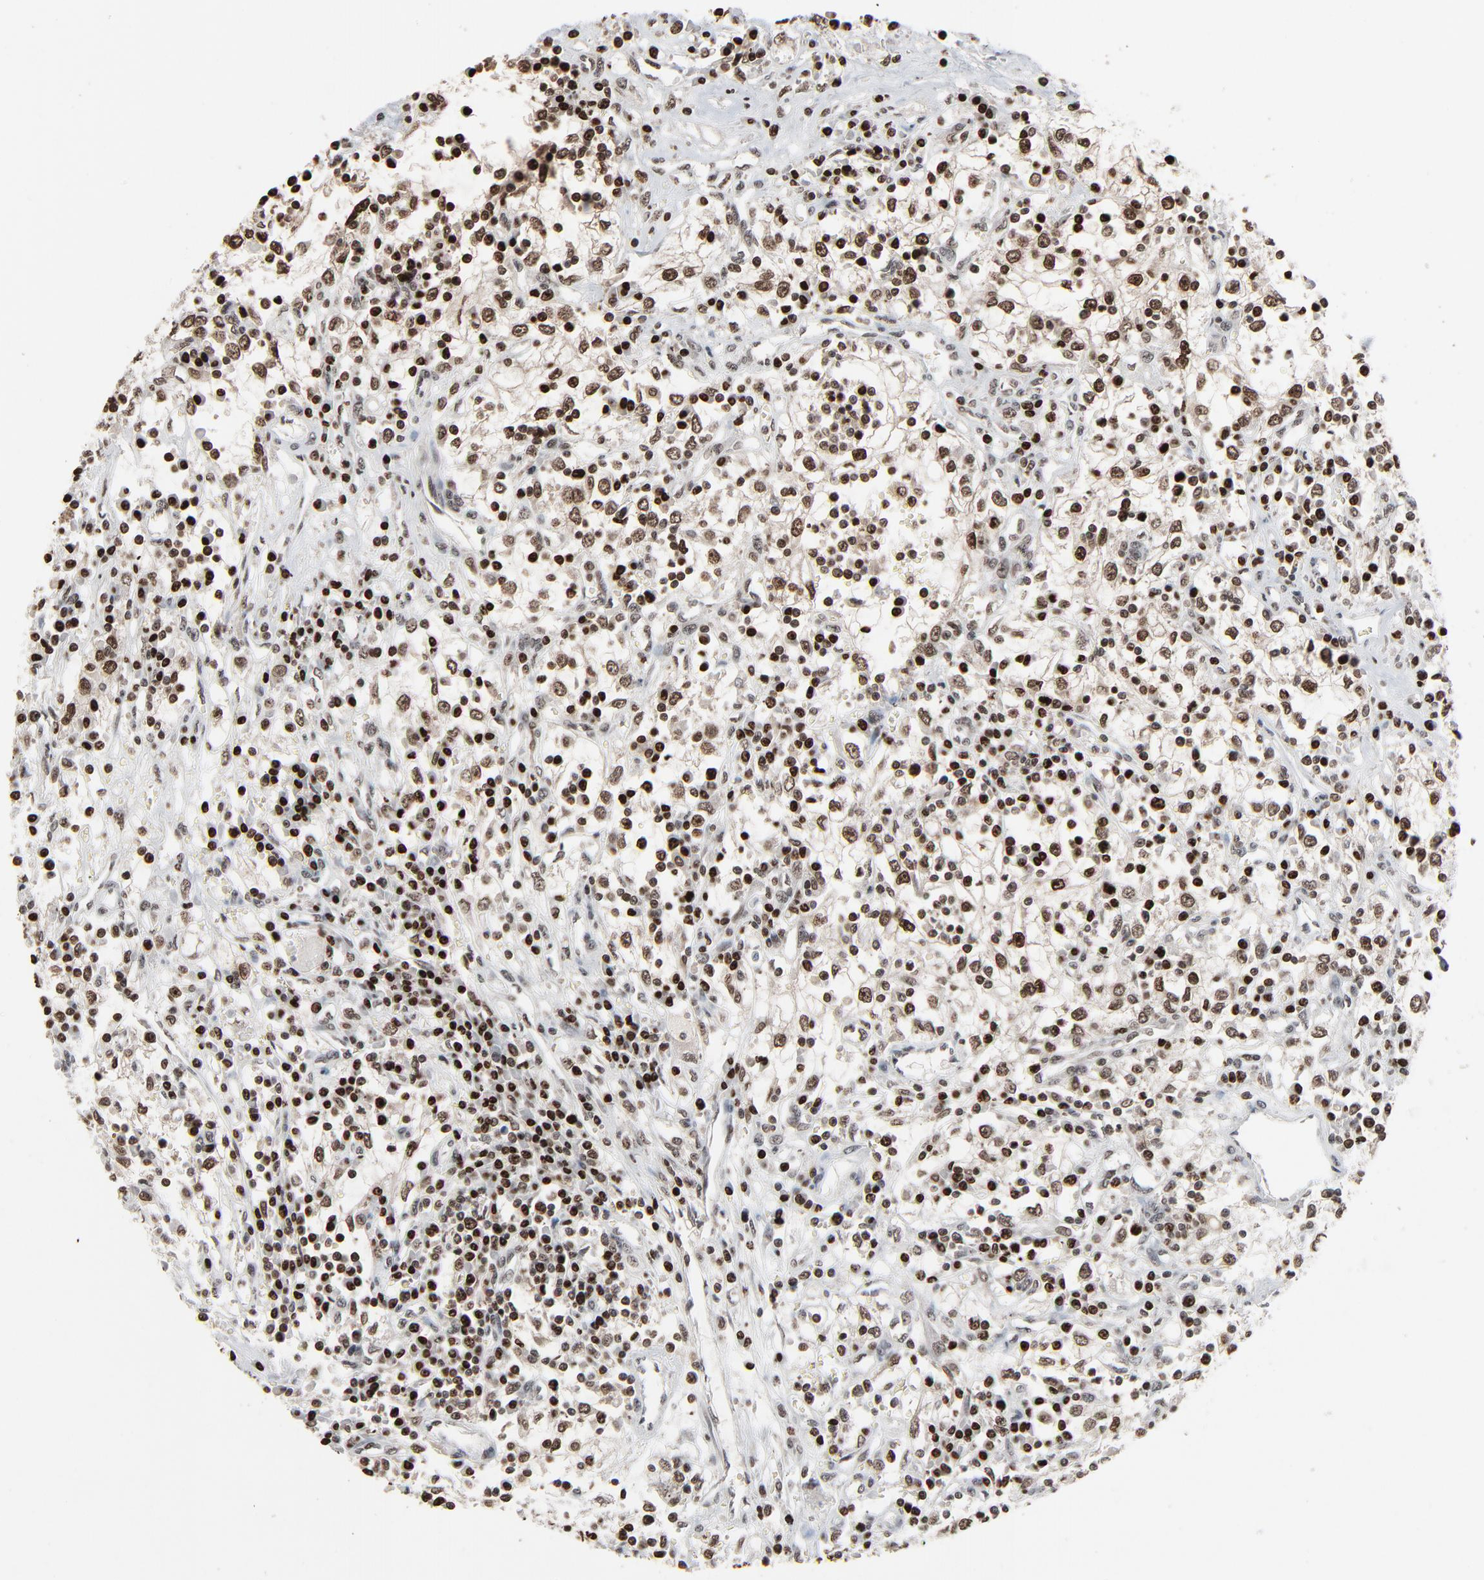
{"staining": {"intensity": "strong", "quantity": ">75%", "location": "nuclear"}, "tissue": "renal cancer", "cell_type": "Tumor cells", "image_type": "cancer", "snomed": [{"axis": "morphology", "description": "Adenocarcinoma, NOS"}, {"axis": "topography", "description": "Kidney"}], "caption": "There is high levels of strong nuclear positivity in tumor cells of renal cancer, as demonstrated by immunohistochemical staining (brown color).", "gene": "RPS6KA3", "patient": {"sex": "male", "age": 82}}